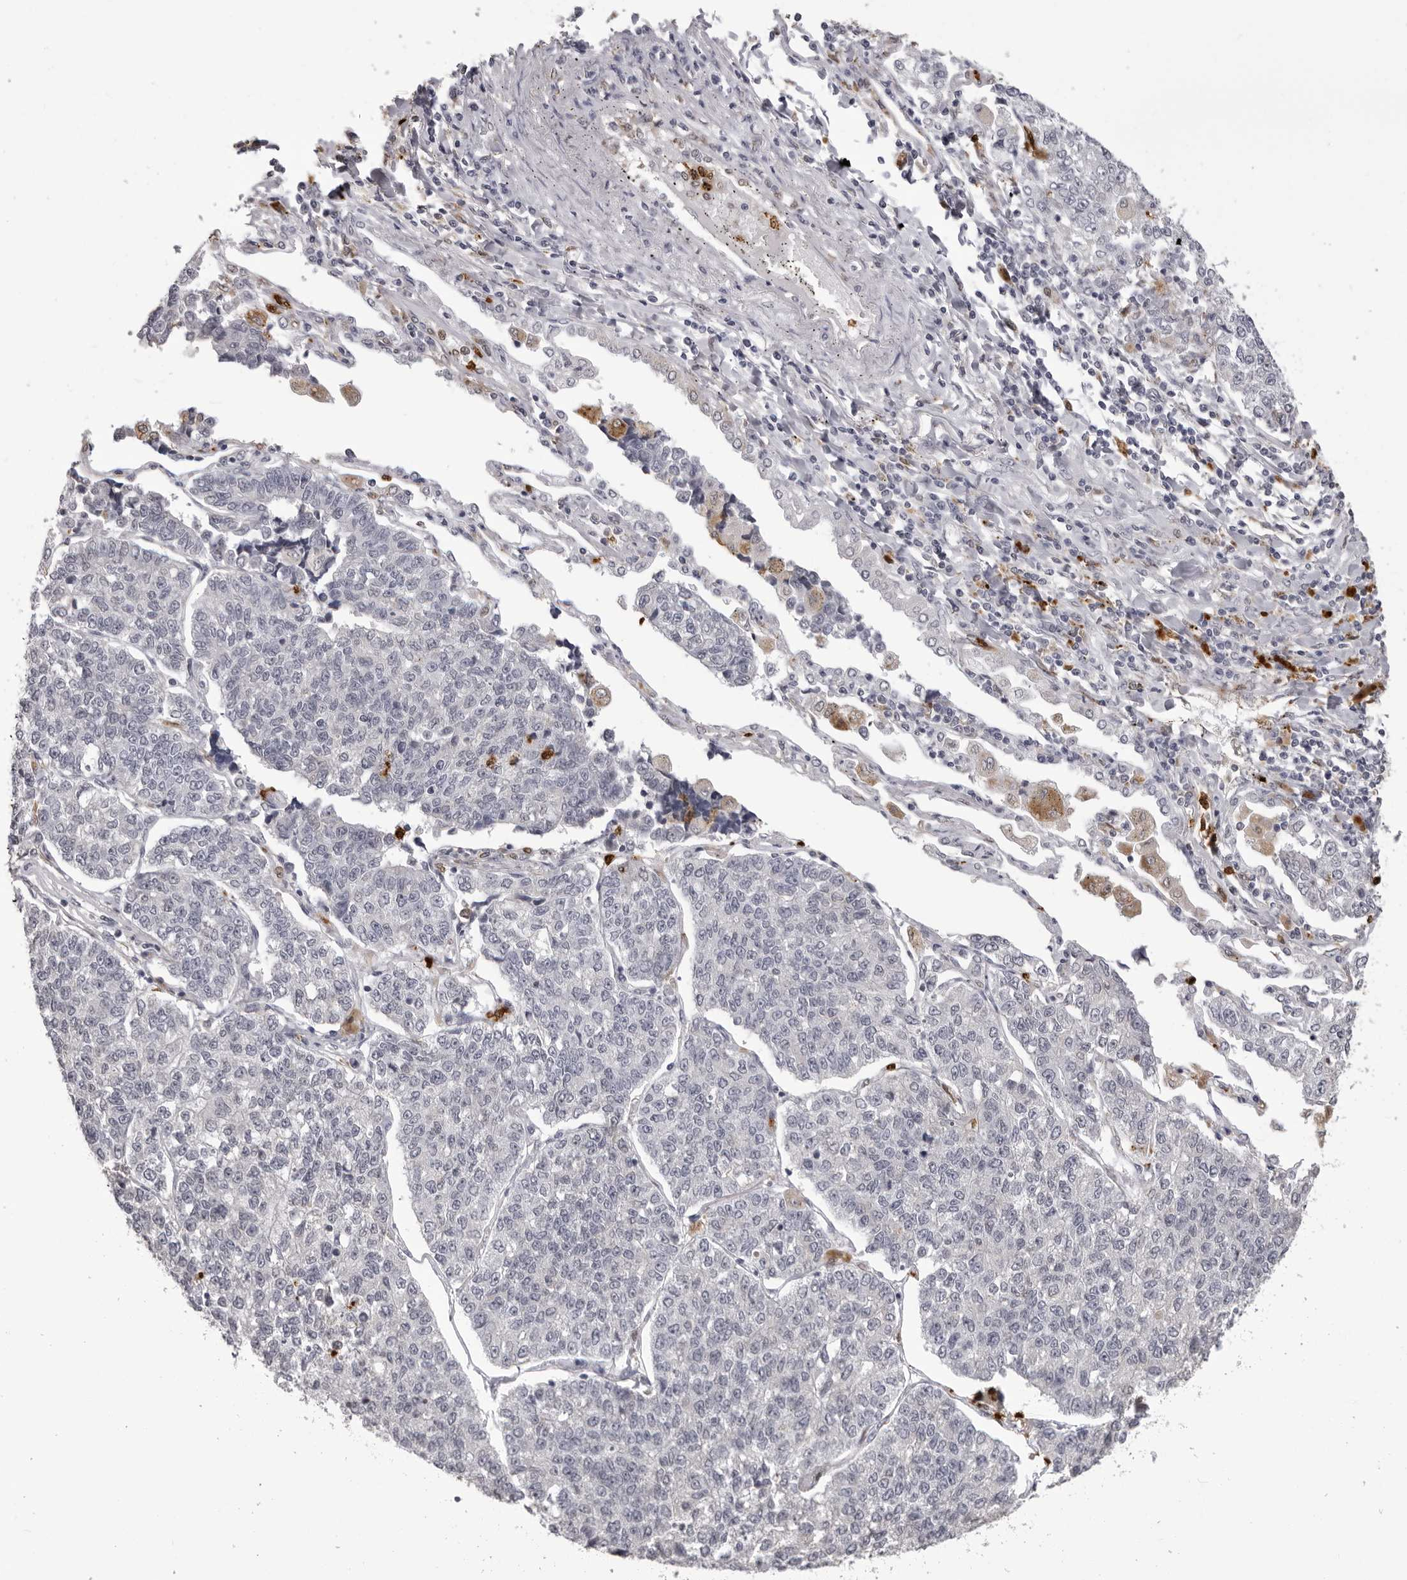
{"staining": {"intensity": "negative", "quantity": "none", "location": "none"}, "tissue": "lung cancer", "cell_type": "Tumor cells", "image_type": "cancer", "snomed": [{"axis": "morphology", "description": "Adenocarcinoma, NOS"}, {"axis": "topography", "description": "Lung"}], "caption": "Photomicrograph shows no significant protein staining in tumor cells of adenocarcinoma (lung).", "gene": "IL31", "patient": {"sex": "male", "age": 49}}